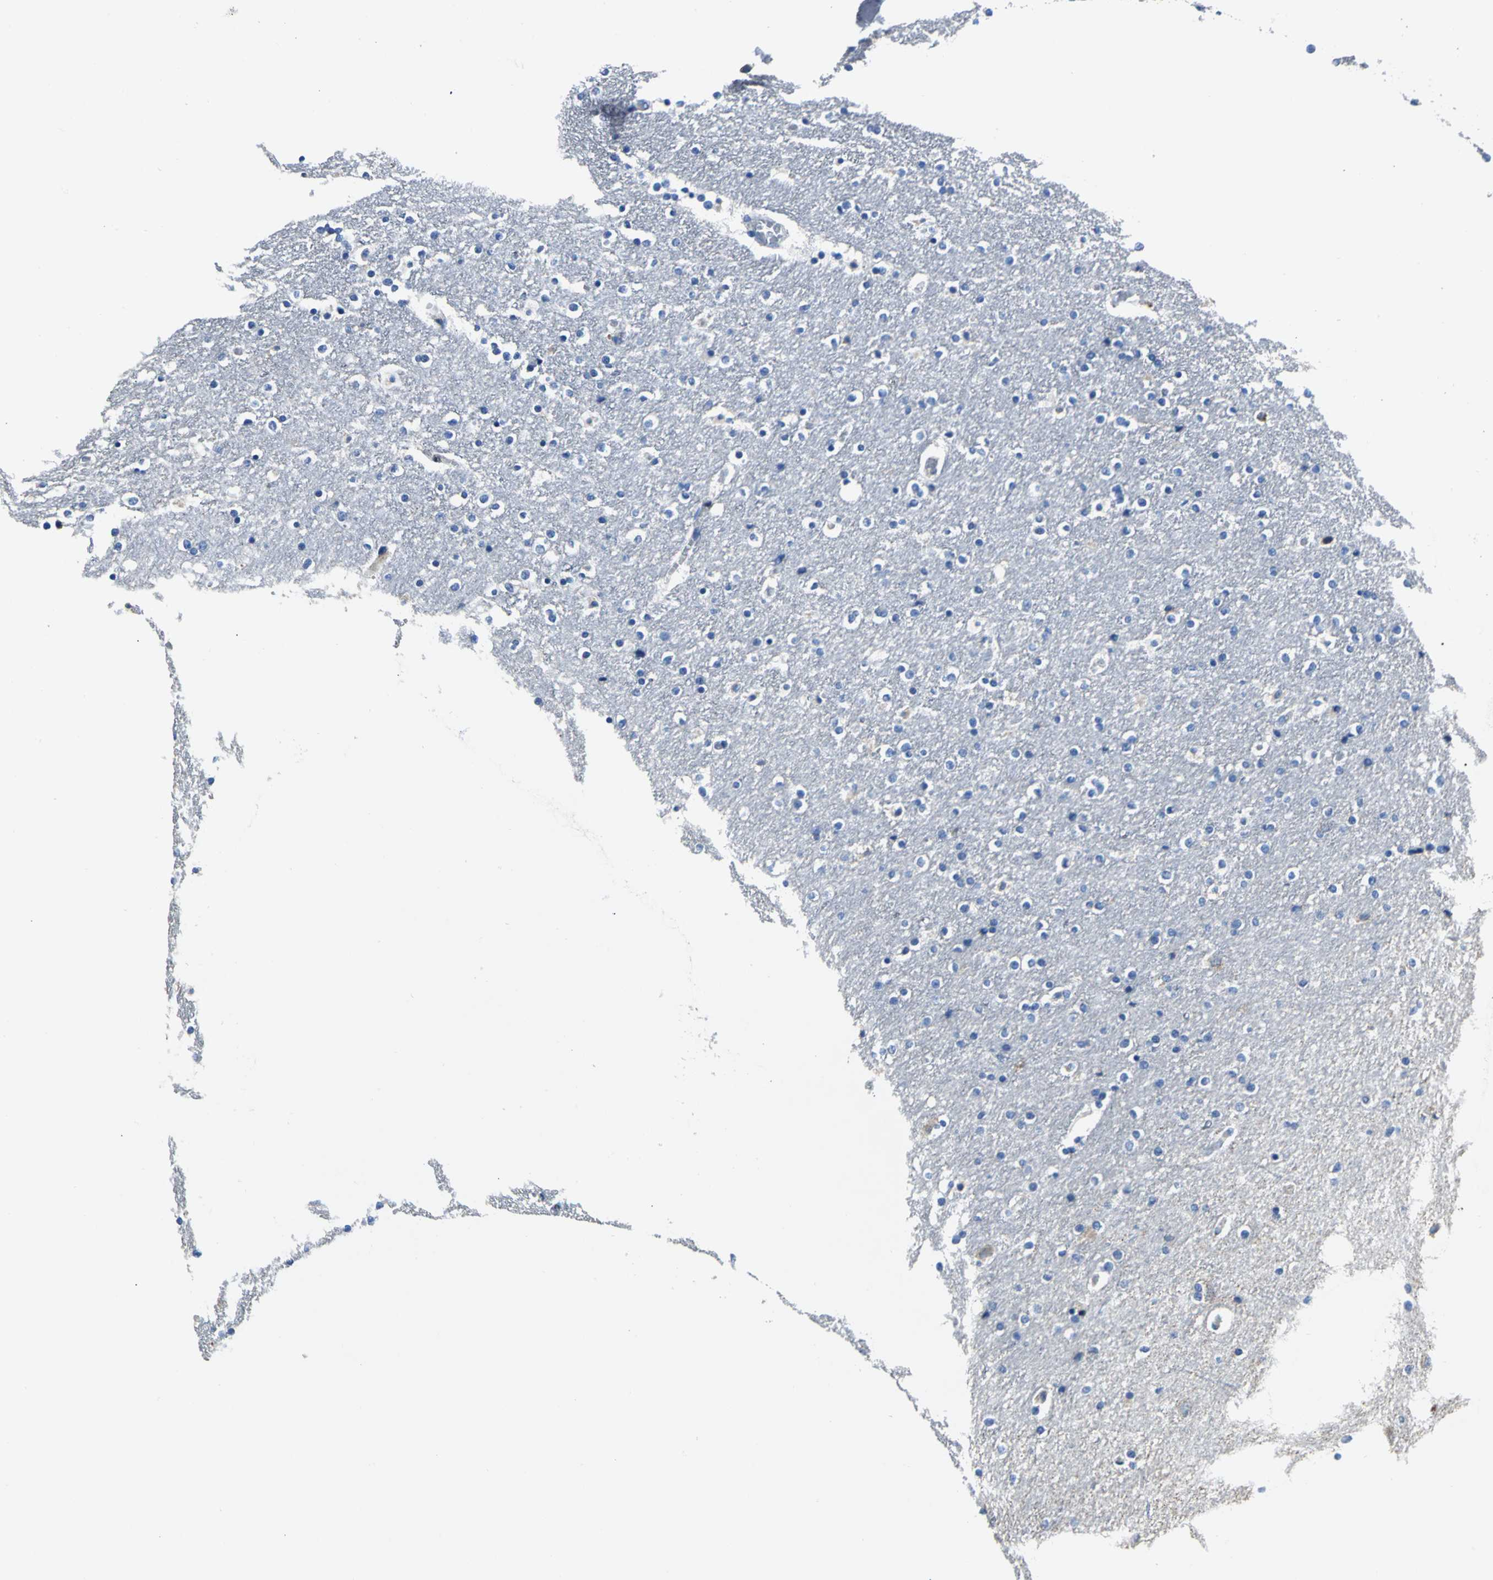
{"staining": {"intensity": "weak", "quantity": "<25%", "location": "cytoplasmic/membranous"}, "tissue": "caudate", "cell_type": "Glial cells", "image_type": "normal", "snomed": [{"axis": "morphology", "description": "Normal tissue, NOS"}, {"axis": "topography", "description": "Lateral ventricle wall"}], "caption": "The IHC image has no significant expression in glial cells of caudate. (Brightfield microscopy of DAB immunohistochemistry (IHC) at high magnification).", "gene": "IFI6", "patient": {"sex": "female", "age": 54}}